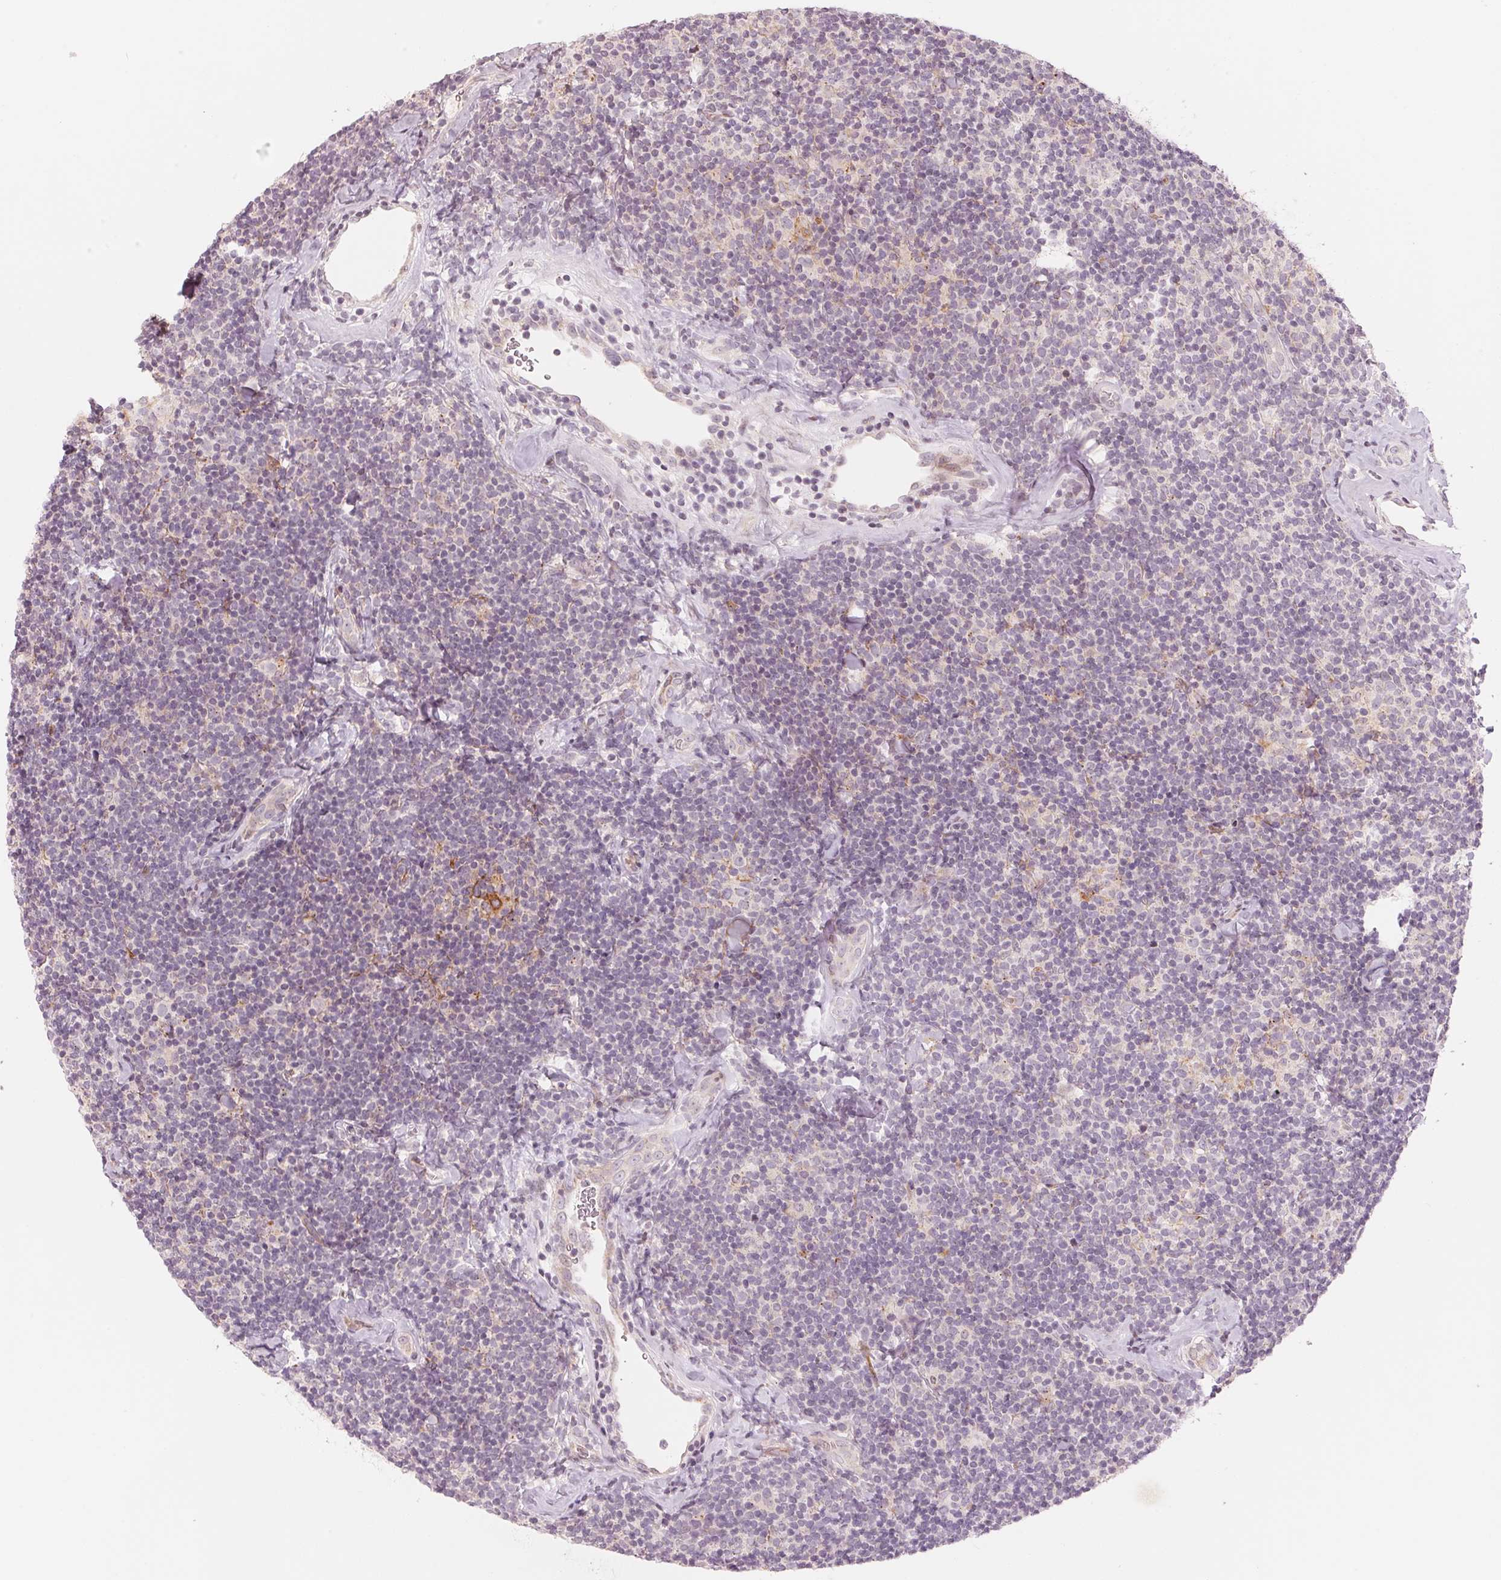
{"staining": {"intensity": "negative", "quantity": "none", "location": "none"}, "tissue": "lymphoma", "cell_type": "Tumor cells", "image_type": "cancer", "snomed": [{"axis": "morphology", "description": "Malignant lymphoma, non-Hodgkin's type, Low grade"}, {"axis": "topography", "description": "Lymph node"}], "caption": "Immunohistochemical staining of human lymphoma exhibits no significant positivity in tumor cells.", "gene": "SLC17A4", "patient": {"sex": "female", "age": 56}}